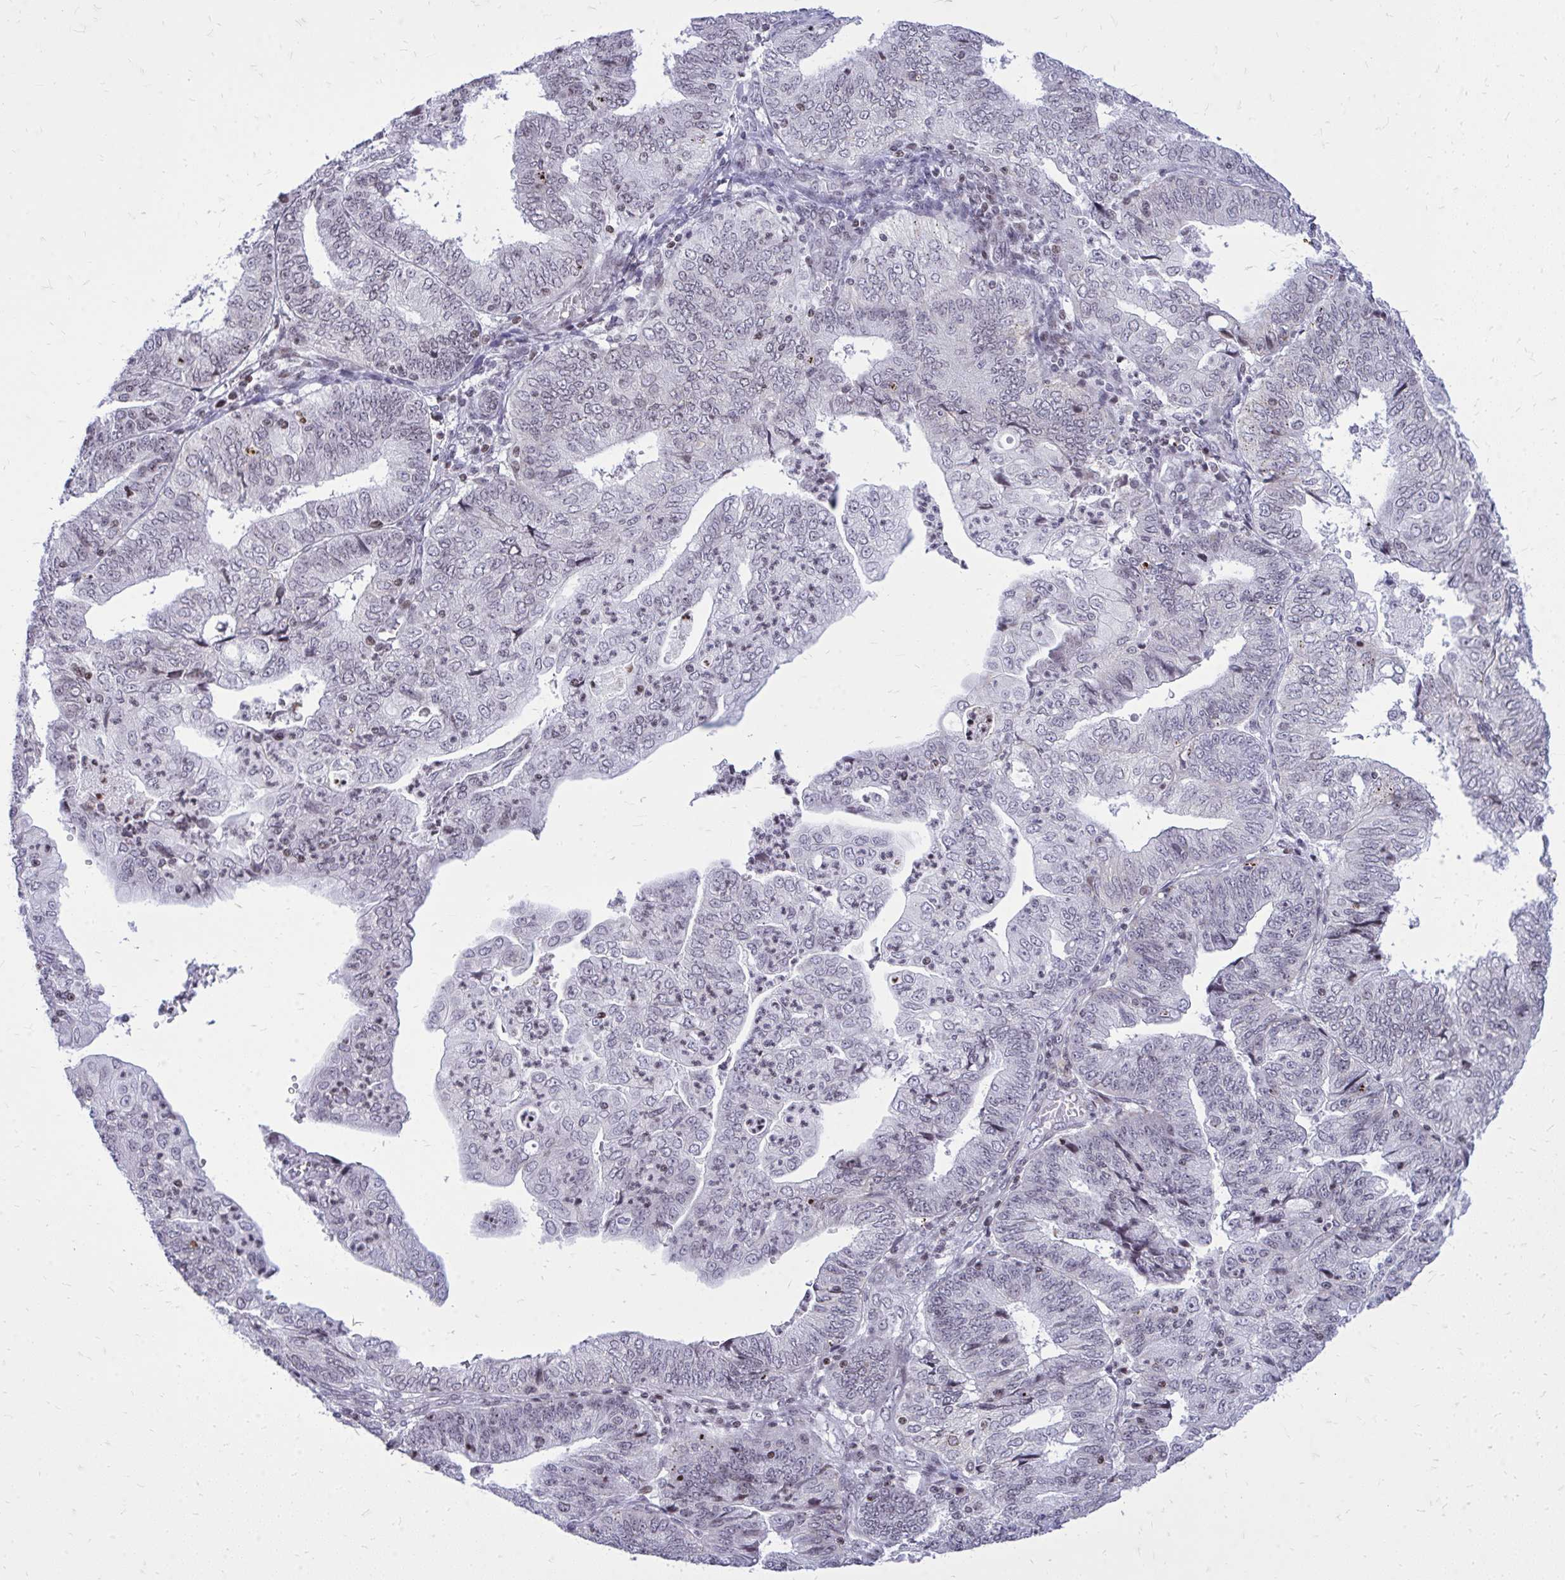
{"staining": {"intensity": "moderate", "quantity": "<25%", "location": "nuclear"}, "tissue": "endometrial cancer", "cell_type": "Tumor cells", "image_type": "cancer", "snomed": [{"axis": "morphology", "description": "Adenocarcinoma, NOS"}, {"axis": "topography", "description": "Endometrium"}], "caption": "Protein staining exhibits moderate nuclear expression in approximately <25% of tumor cells in endometrial cancer (adenocarcinoma). (Brightfield microscopy of DAB IHC at high magnification).", "gene": "GABRA1", "patient": {"sex": "female", "age": 56}}